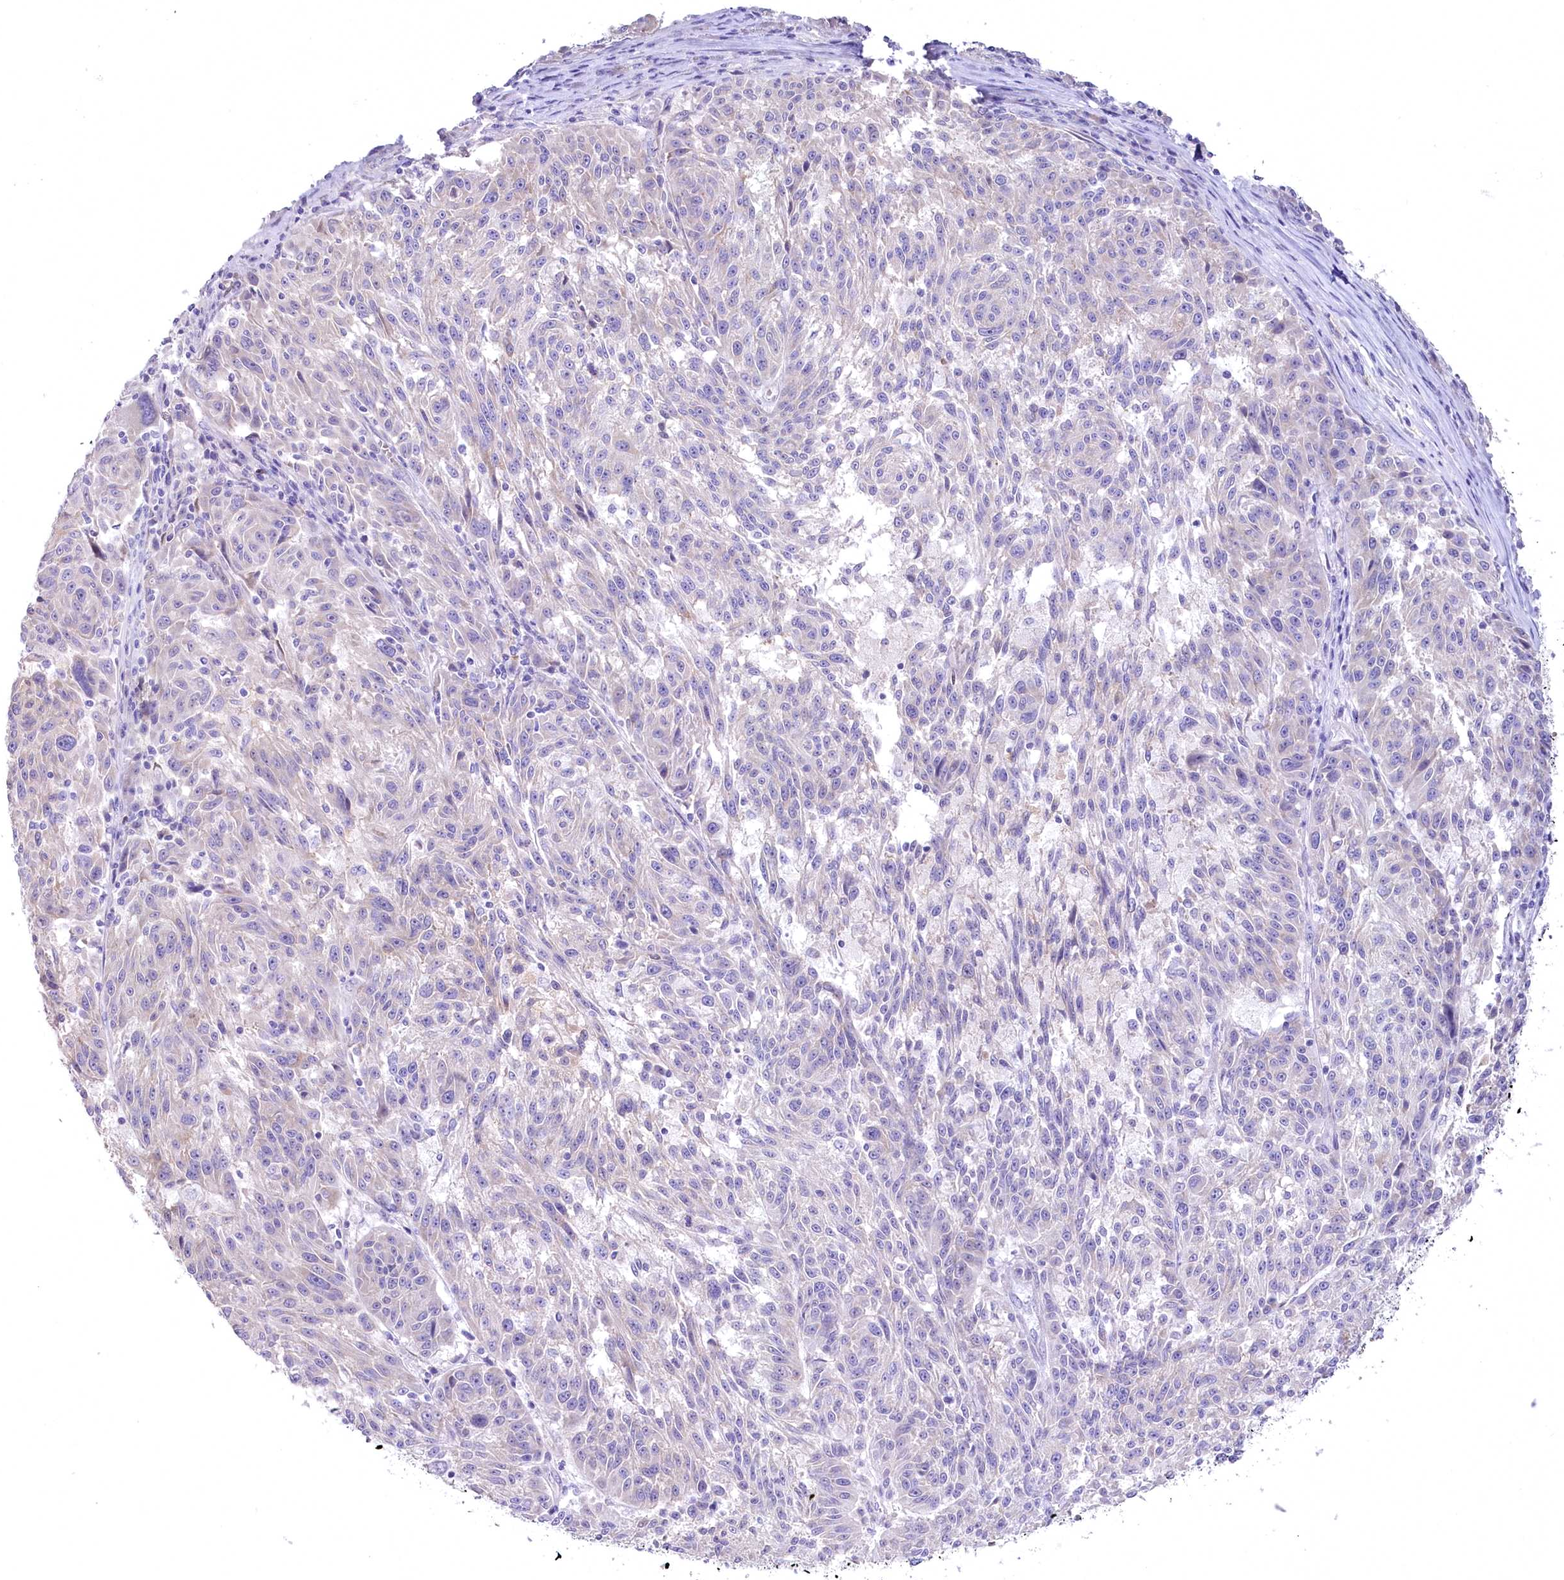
{"staining": {"intensity": "negative", "quantity": "none", "location": "none"}, "tissue": "melanoma", "cell_type": "Tumor cells", "image_type": "cancer", "snomed": [{"axis": "morphology", "description": "Malignant melanoma, NOS"}, {"axis": "topography", "description": "Skin"}], "caption": "This is an immunohistochemistry histopathology image of malignant melanoma. There is no expression in tumor cells.", "gene": "MYOZ1", "patient": {"sex": "male", "age": 53}}